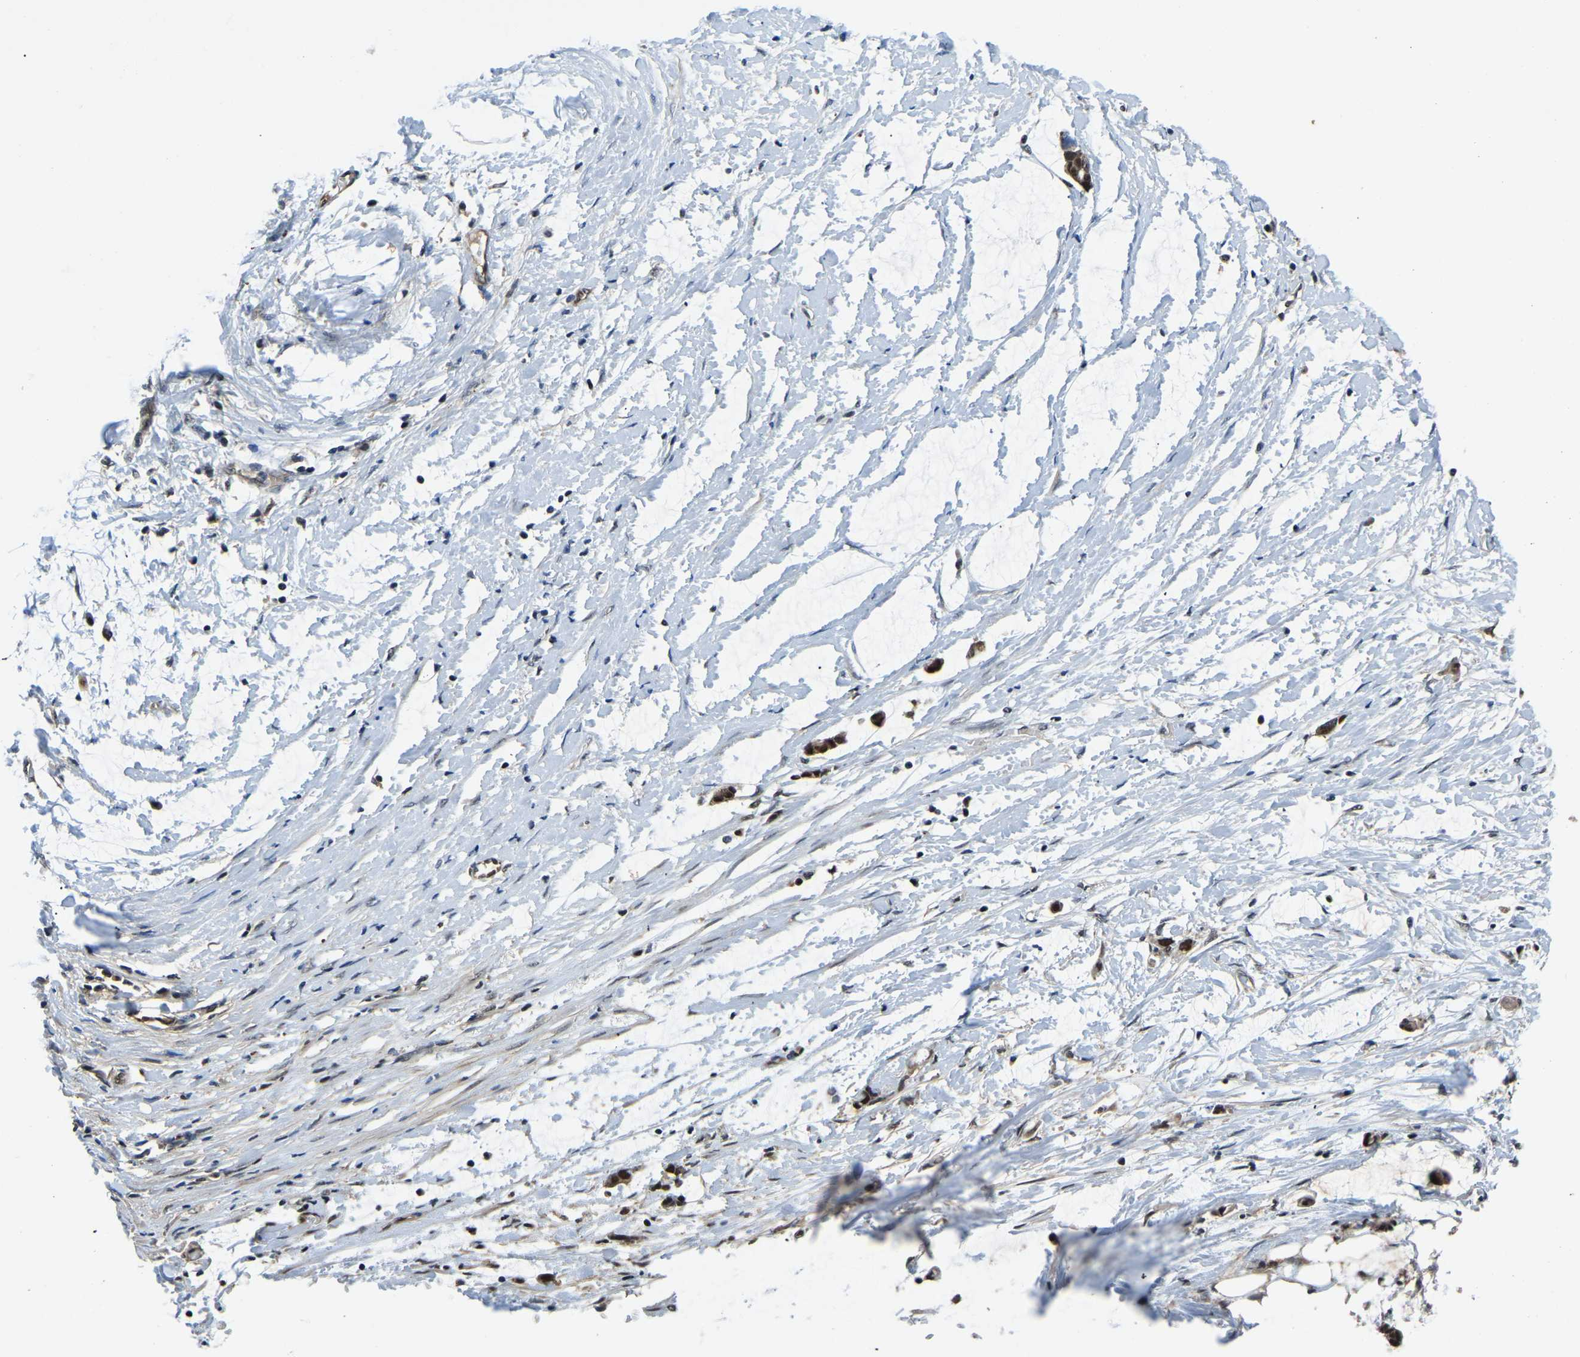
{"staining": {"intensity": "weak", "quantity": "25%-75%", "location": "cytoplasmic/membranous"}, "tissue": "adipose tissue", "cell_type": "Adipocytes", "image_type": "normal", "snomed": [{"axis": "morphology", "description": "Normal tissue, NOS"}, {"axis": "morphology", "description": "Adenocarcinoma, NOS"}, {"axis": "topography", "description": "Colon"}, {"axis": "topography", "description": "Peripheral nerve tissue"}], "caption": "Immunohistochemistry staining of normal adipose tissue, which exhibits low levels of weak cytoplasmic/membranous expression in approximately 25%-75% of adipocytes indicating weak cytoplasmic/membranous protein expression. The staining was performed using DAB (3,3'-diaminobenzidine) (brown) for protein detection and nuclei were counterstained in hematoxylin (blue).", "gene": "DFFA", "patient": {"sex": "male", "age": 14}}